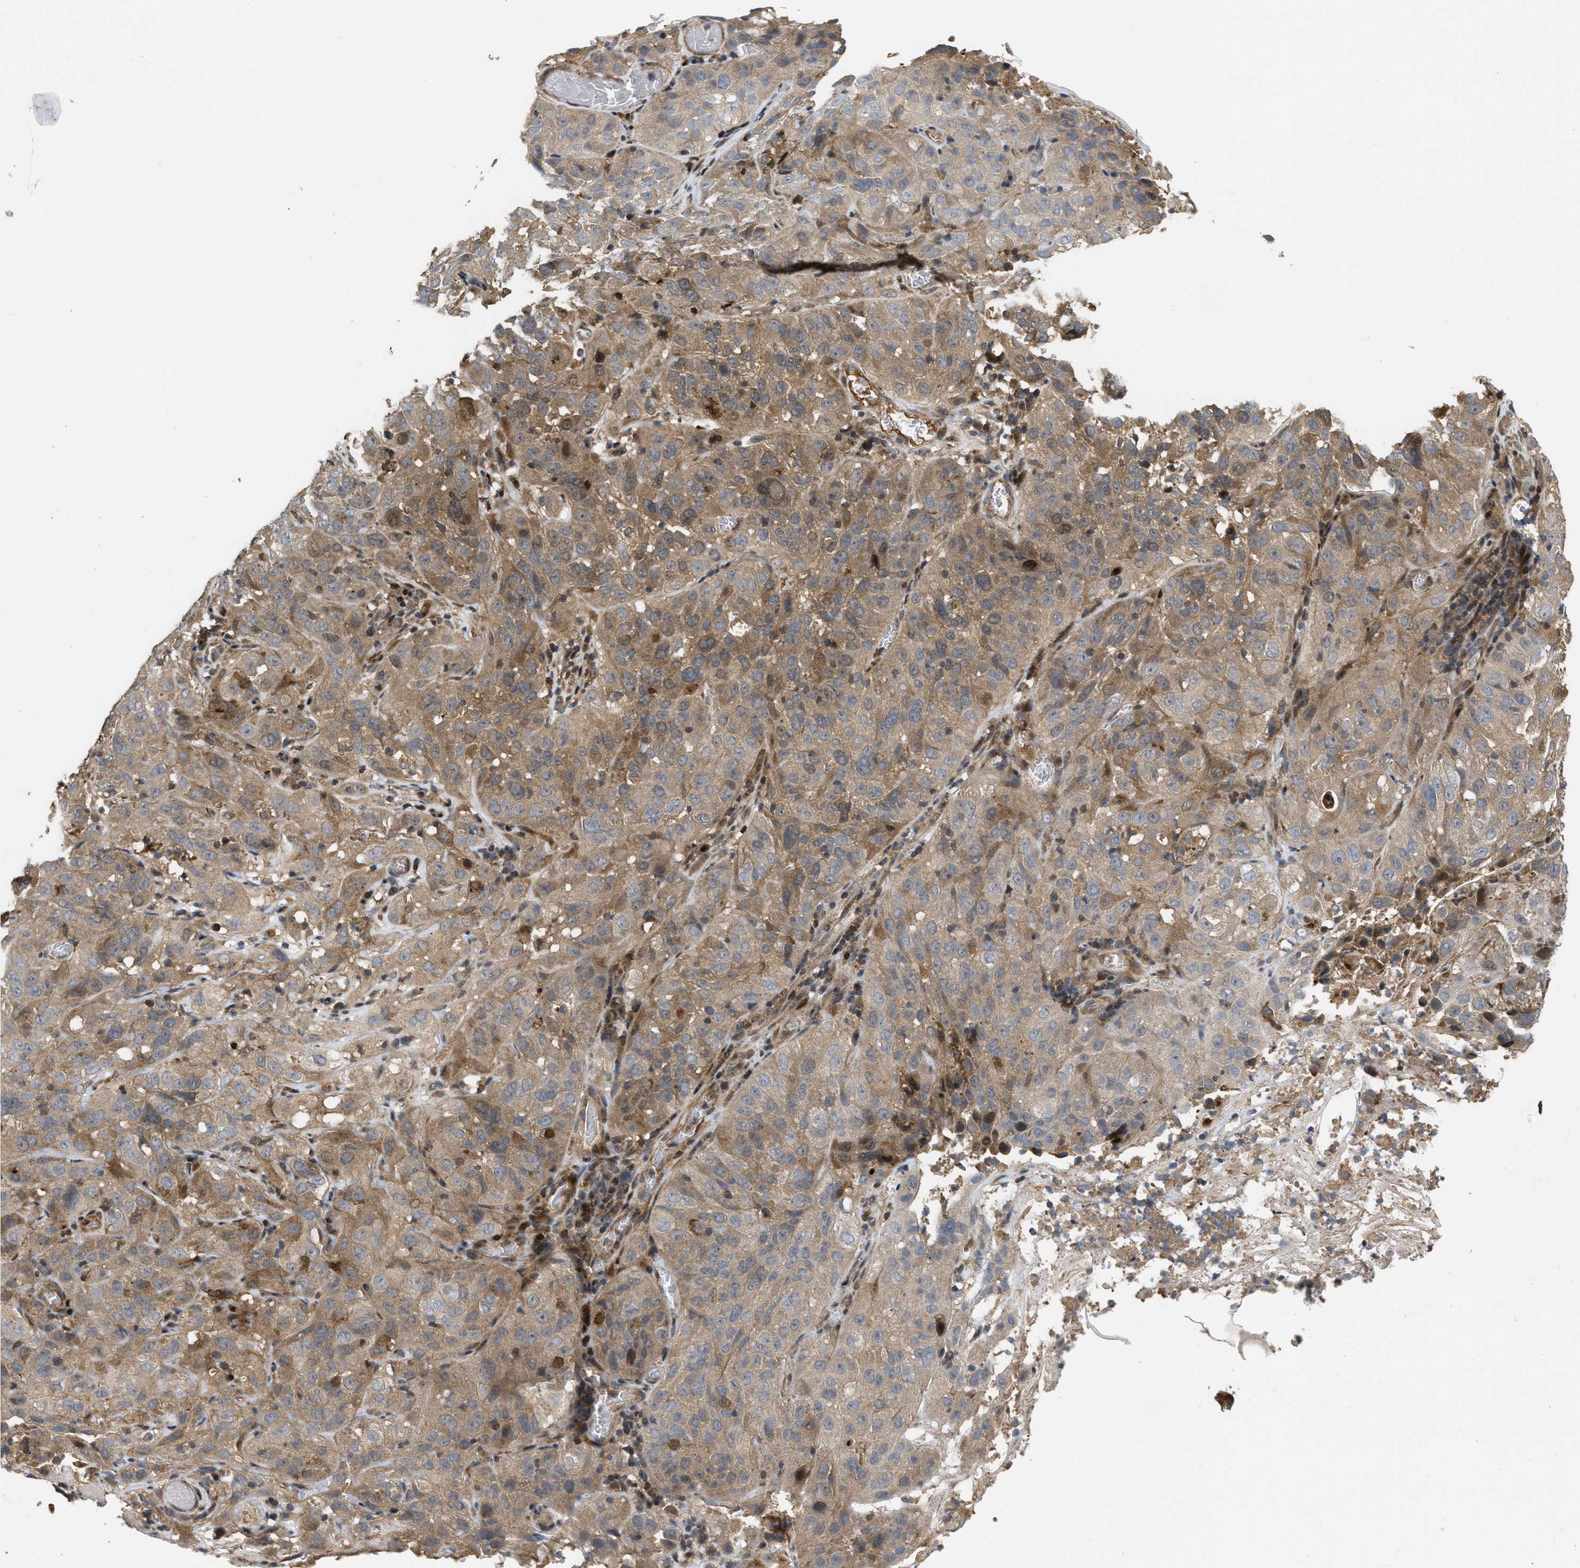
{"staining": {"intensity": "moderate", "quantity": ">75%", "location": "cytoplasmic/membranous"}, "tissue": "cervical cancer", "cell_type": "Tumor cells", "image_type": "cancer", "snomed": [{"axis": "morphology", "description": "Squamous cell carcinoma, NOS"}, {"axis": "topography", "description": "Cervix"}], "caption": "Approximately >75% of tumor cells in human cervical cancer (squamous cell carcinoma) reveal moderate cytoplasmic/membranous protein staining as visualized by brown immunohistochemical staining.", "gene": "CBR3", "patient": {"sex": "female", "age": 32}}